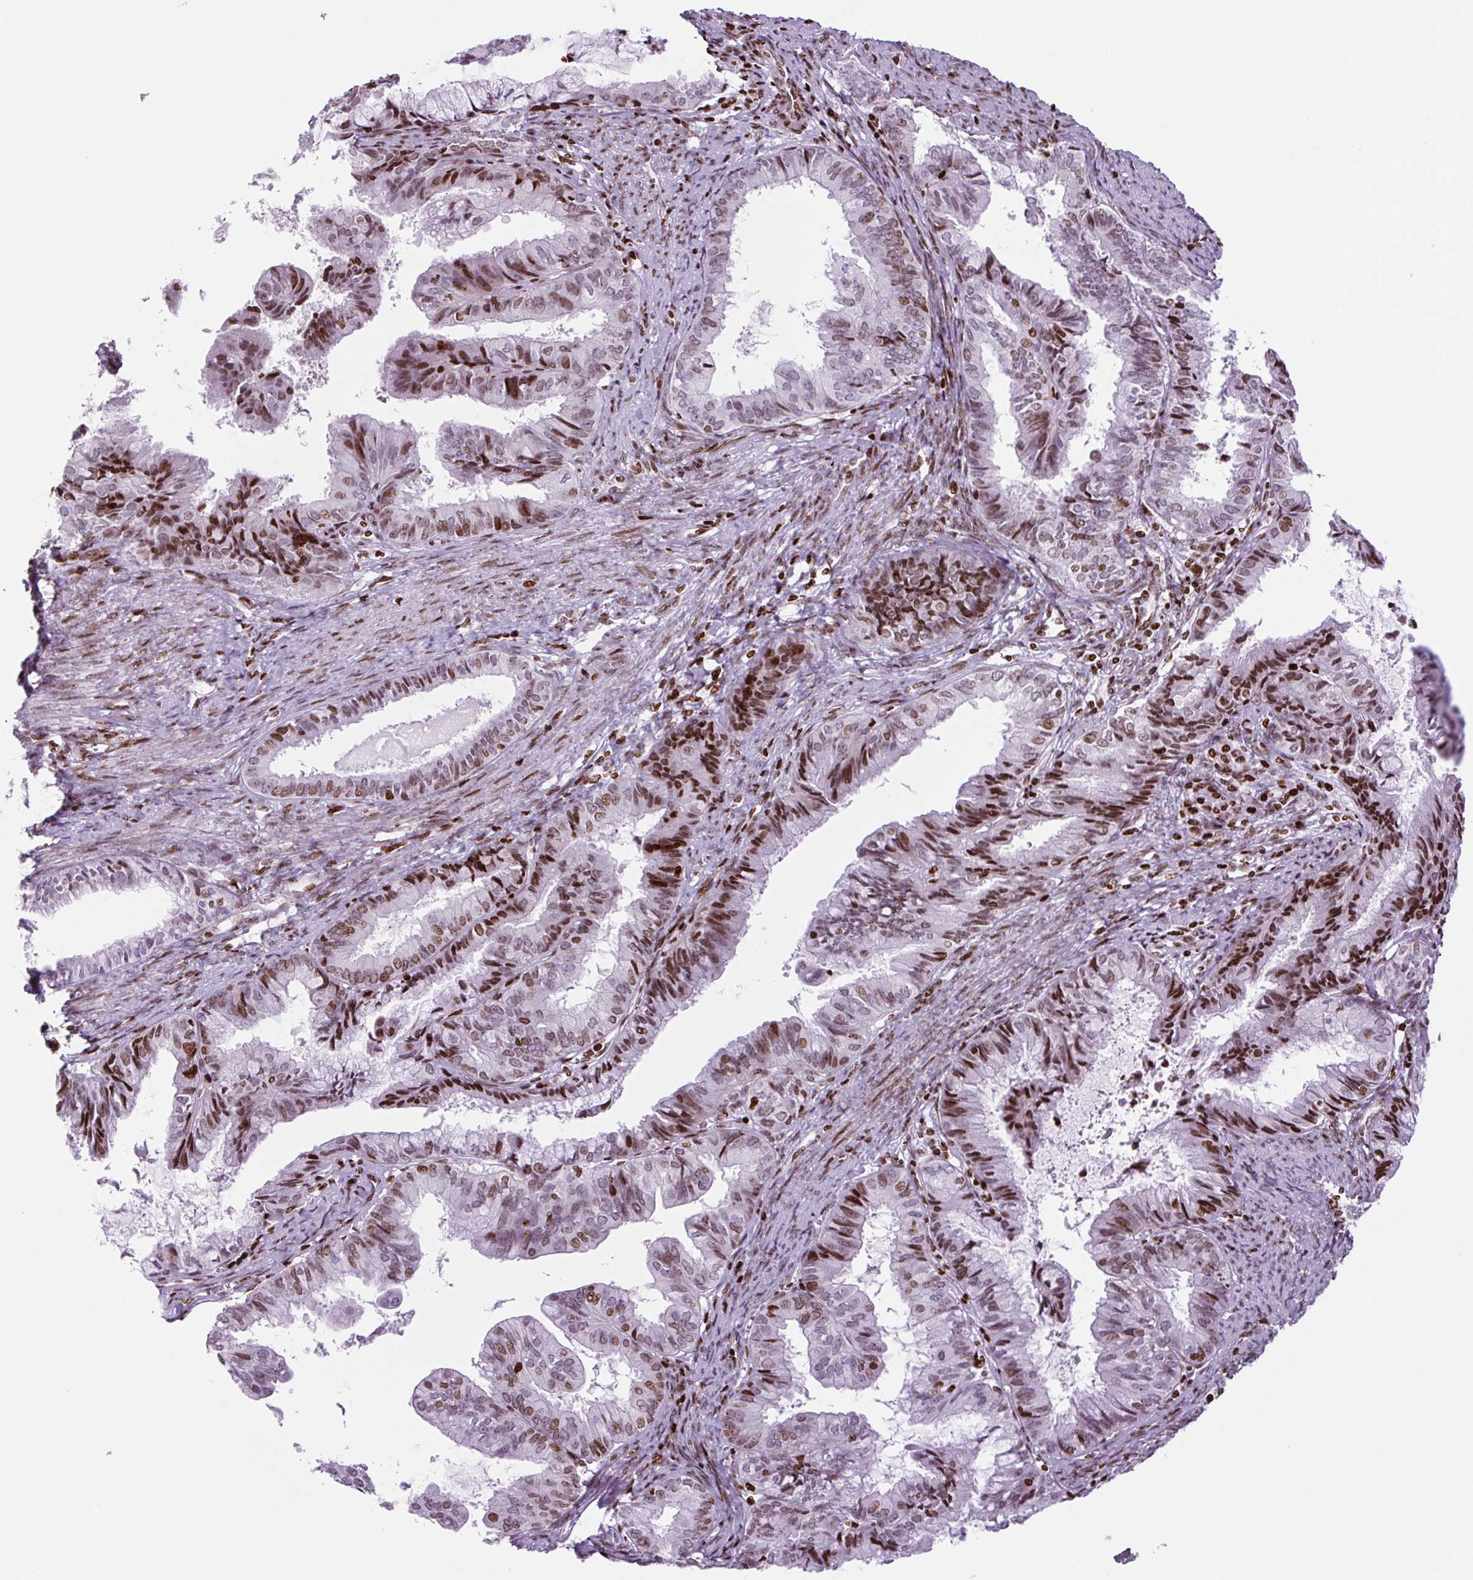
{"staining": {"intensity": "strong", "quantity": "25%-75%", "location": "nuclear"}, "tissue": "endometrial cancer", "cell_type": "Tumor cells", "image_type": "cancer", "snomed": [{"axis": "morphology", "description": "Adenocarcinoma, NOS"}, {"axis": "topography", "description": "Endometrium"}], "caption": "Protein positivity by immunohistochemistry shows strong nuclear positivity in approximately 25%-75% of tumor cells in endometrial adenocarcinoma. (brown staining indicates protein expression, while blue staining denotes nuclei).", "gene": "H1-3", "patient": {"sex": "female", "age": 86}}